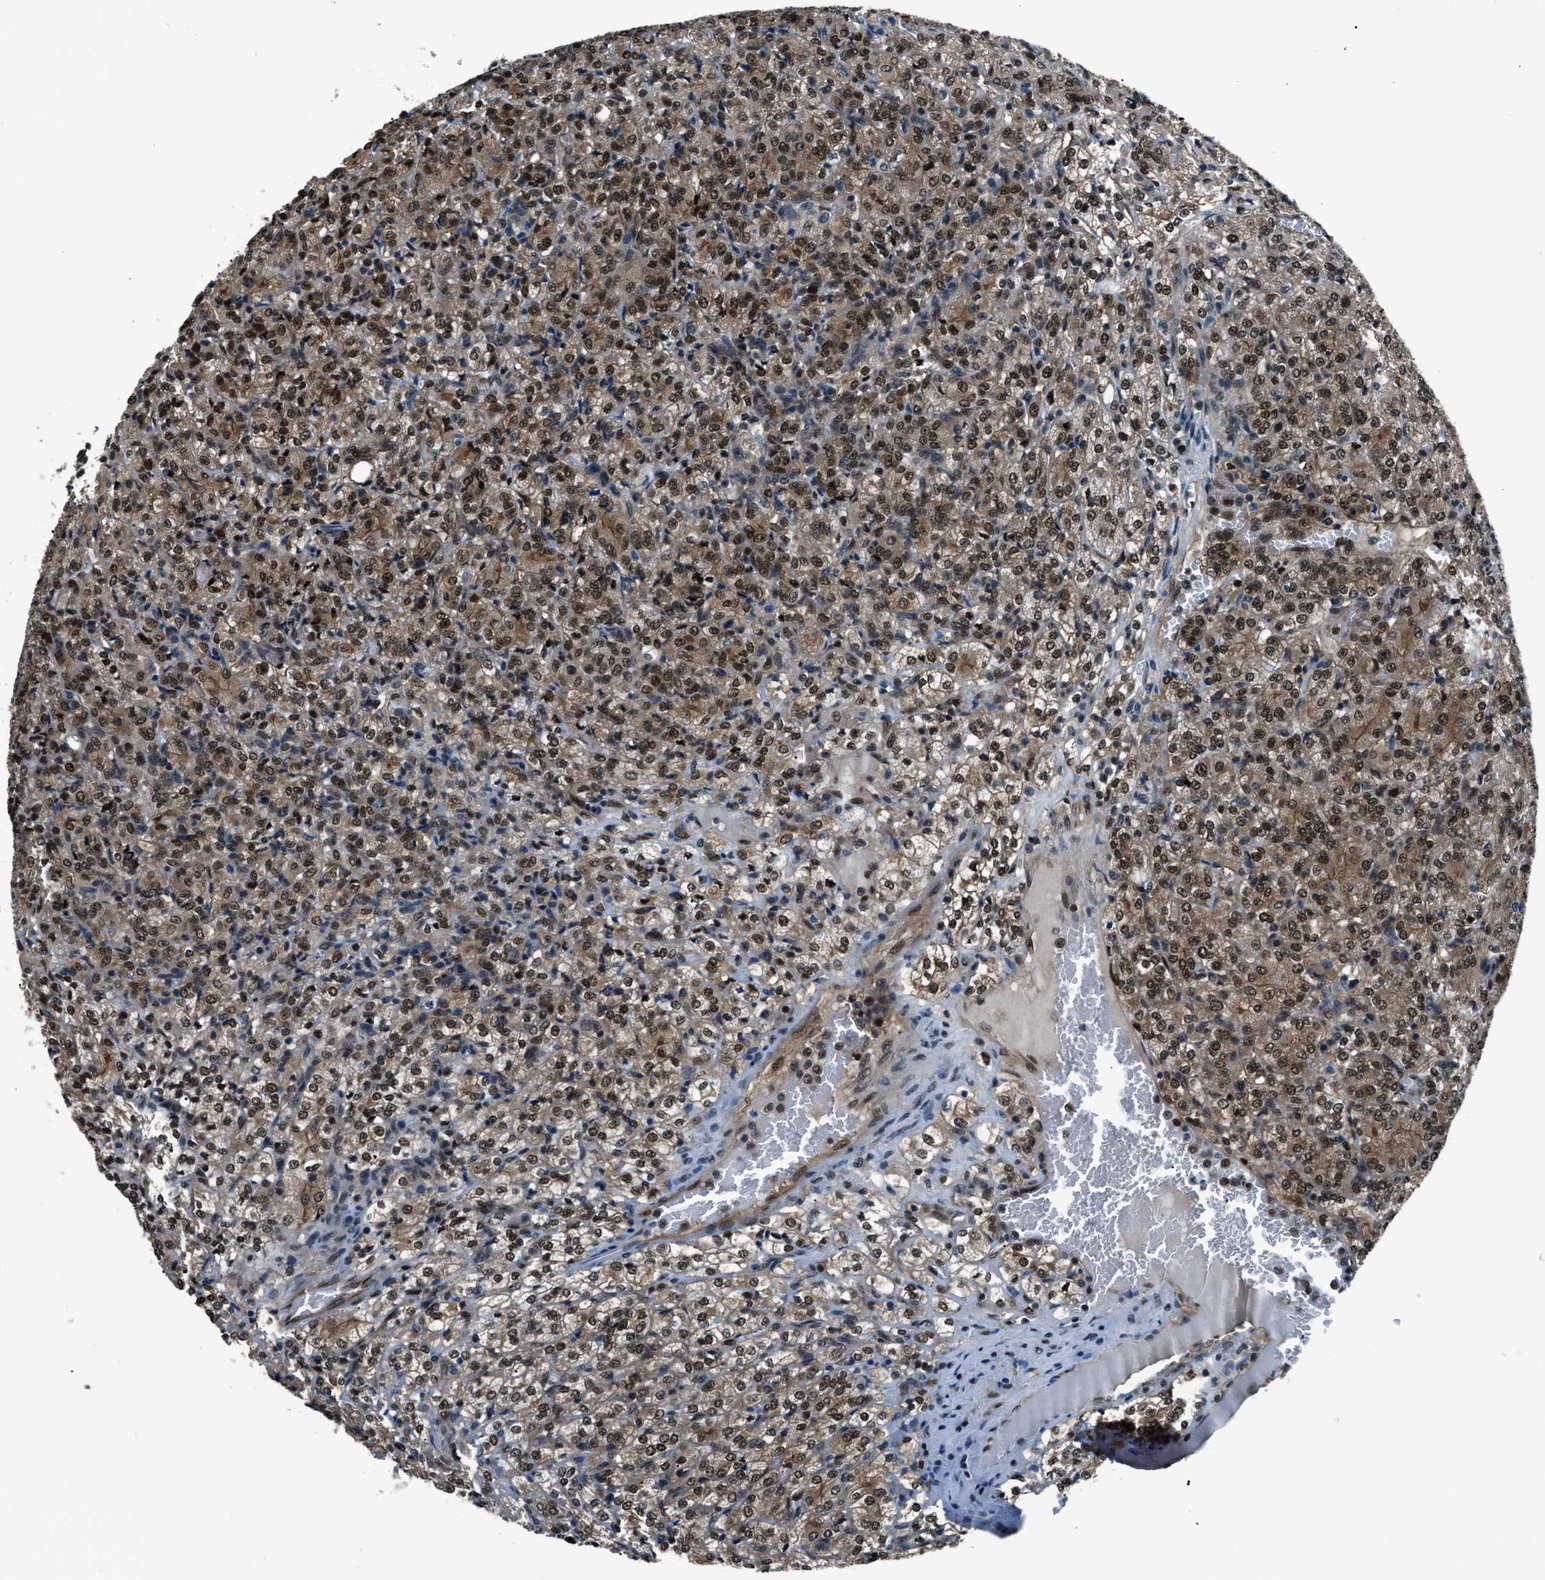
{"staining": {"intensity": "moderate", "quantity": ">75%", "location": "cytoplasmic/membranous,nuclear"}, "tissue": "renal cancer", "cell_type": "Tumor cells", "image_type": "cancer", "snomed": [{"axis": "morphology", "description": "Adenocarcinoma, NOS"}, {"axis": "topography", "description": "Kidney"}], "caption": "This image demonstrates immunohistochemistry (IHC) staining of human renal cancer, with medium moderate cytoplasmic/membranous and nuclear staining in about >75% of tumor cells.", "gene": "NUDCD3", "patient": {"sex": "male", "age": 77}}